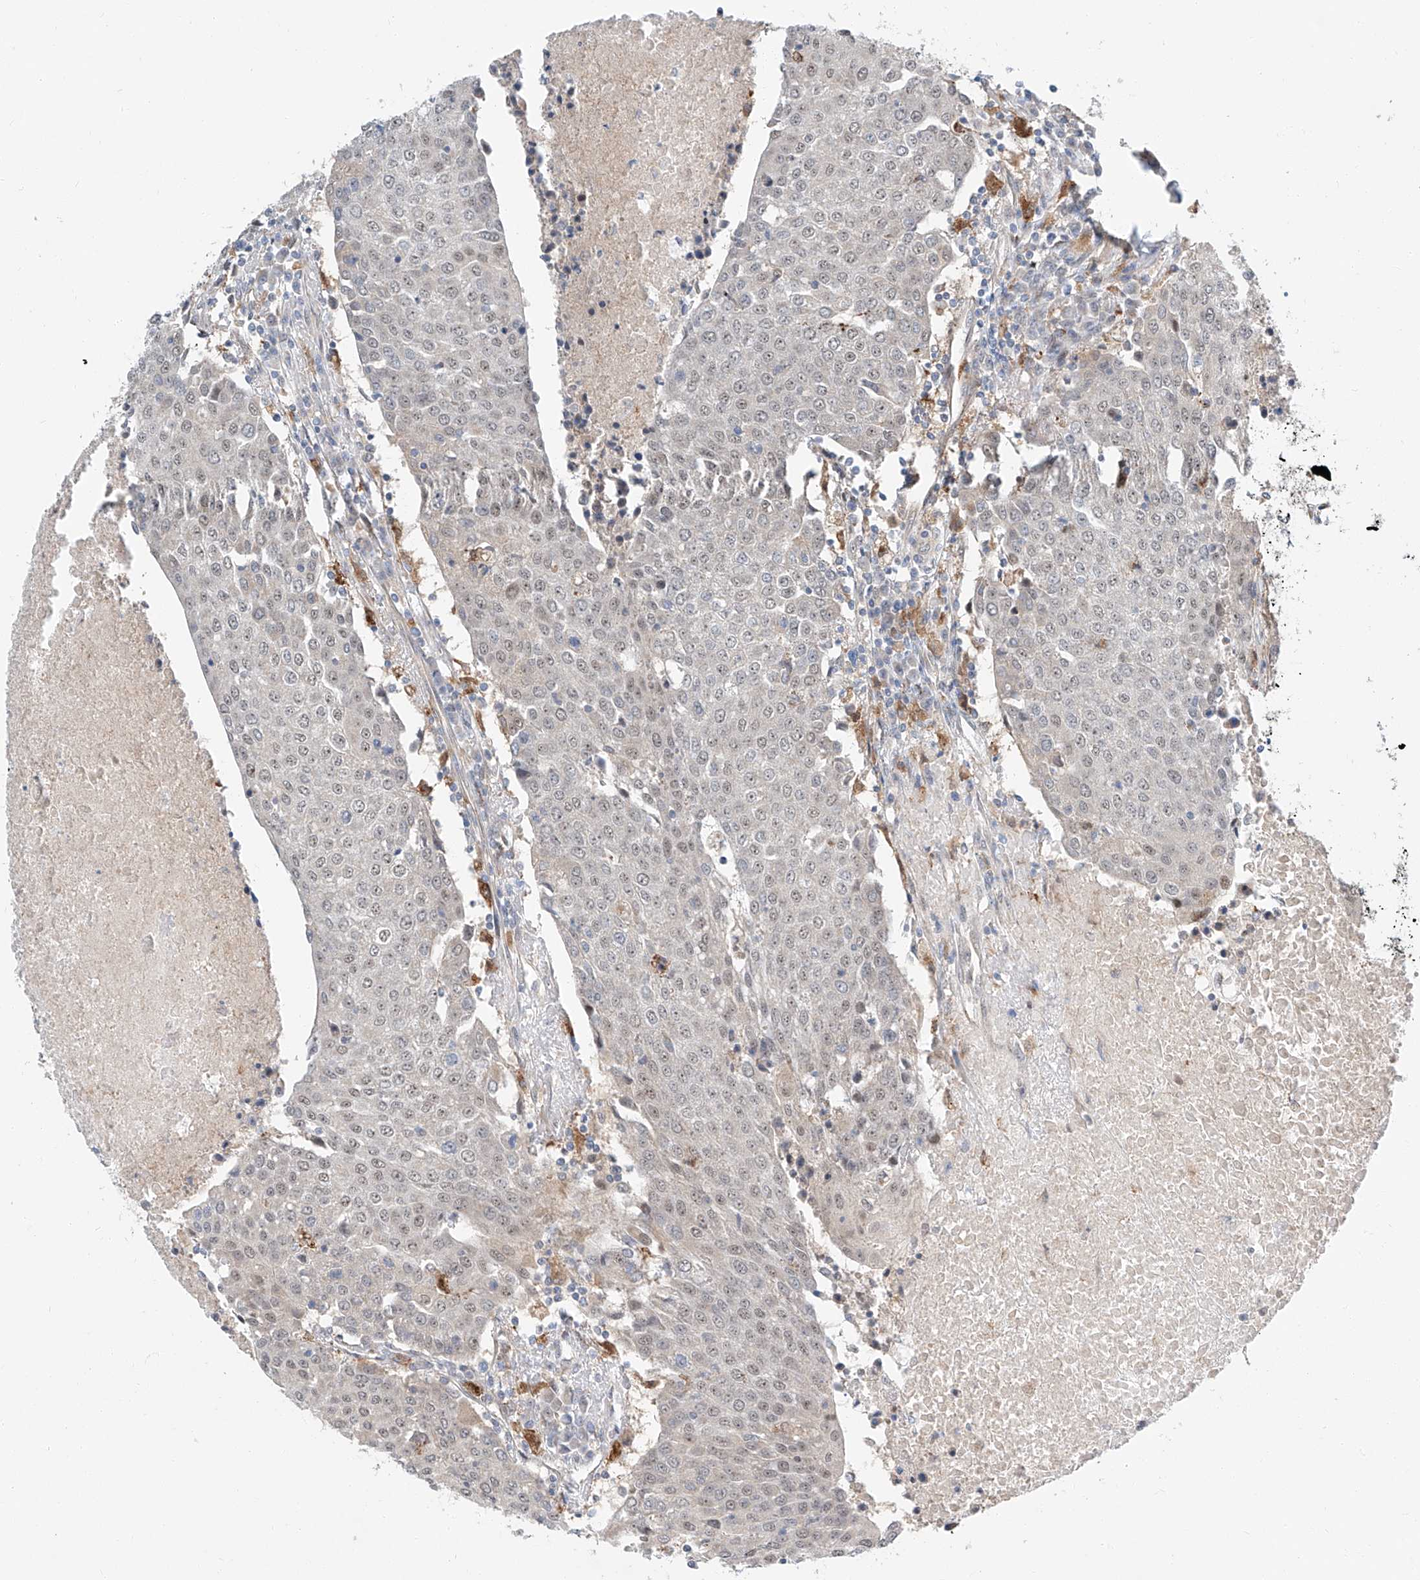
{"staining": {"intensity": "weak", "quantity": "<25%", "location": "nuclear"}, "tissue": "urothelial cancer", "cell_type": "Tumor cells", "image_type": "cancer", "snomed": [{"axis": "morphology", "description": "Urothelial carcinoma, High grade"}, {"axis": "topography", "description": "Urinary bladder"}], "caption": "IHC photomicrograph of neoplastic tissue: human urothelial cancer stained with DAB (3,3'-diaminobenzidine) demonstrates no significant protein positivity in tumor cells. (DAB immunohistochemistry with hematoxylin counter stain).", "gene": "CLDND1", "patient": {"sex": "female", "age": 85}}